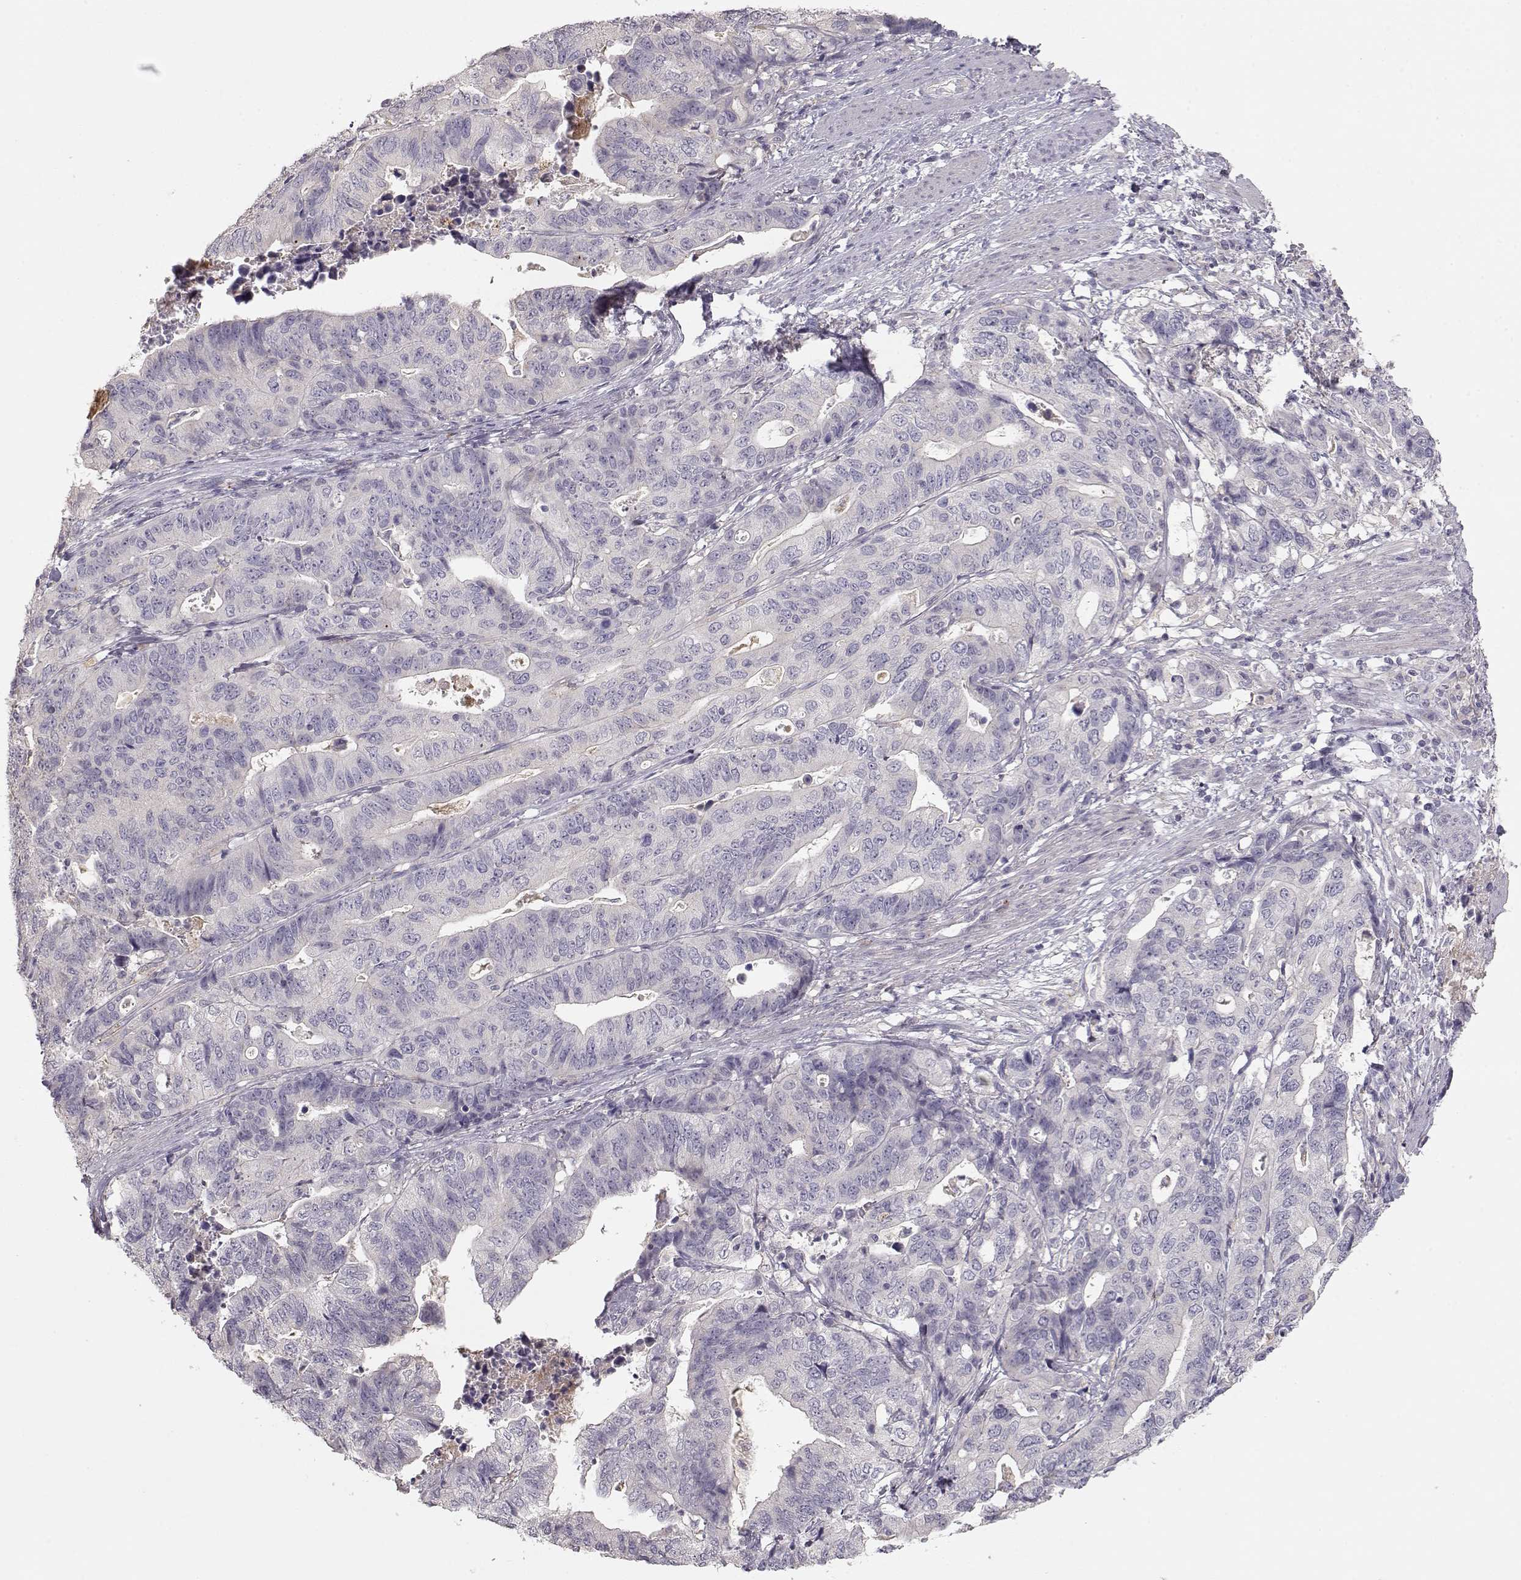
{"staining": {"intensity": "negative", "quantity": "none", "location": "none"}, "tissue": "stomach cancer", "cell_type": "Tumor cells", "image_type": "cancer", "snomed": [{"axis": "morphology", "description": "Adenocarcinoma, NOS"}, {"axis": "topography", "description": "Stomach, upper"}], "caption": "IHC photomicrograph of neoplastic tissue: stomach adenocarcinoma stained with DAB (3,3'-diaminobenzidine) exhibits no significant protein staining in tumor cells. Nuclei are stained in blue.", "gene": "ARHGAP8", "patient": {"sex": "female", "age": 67}}